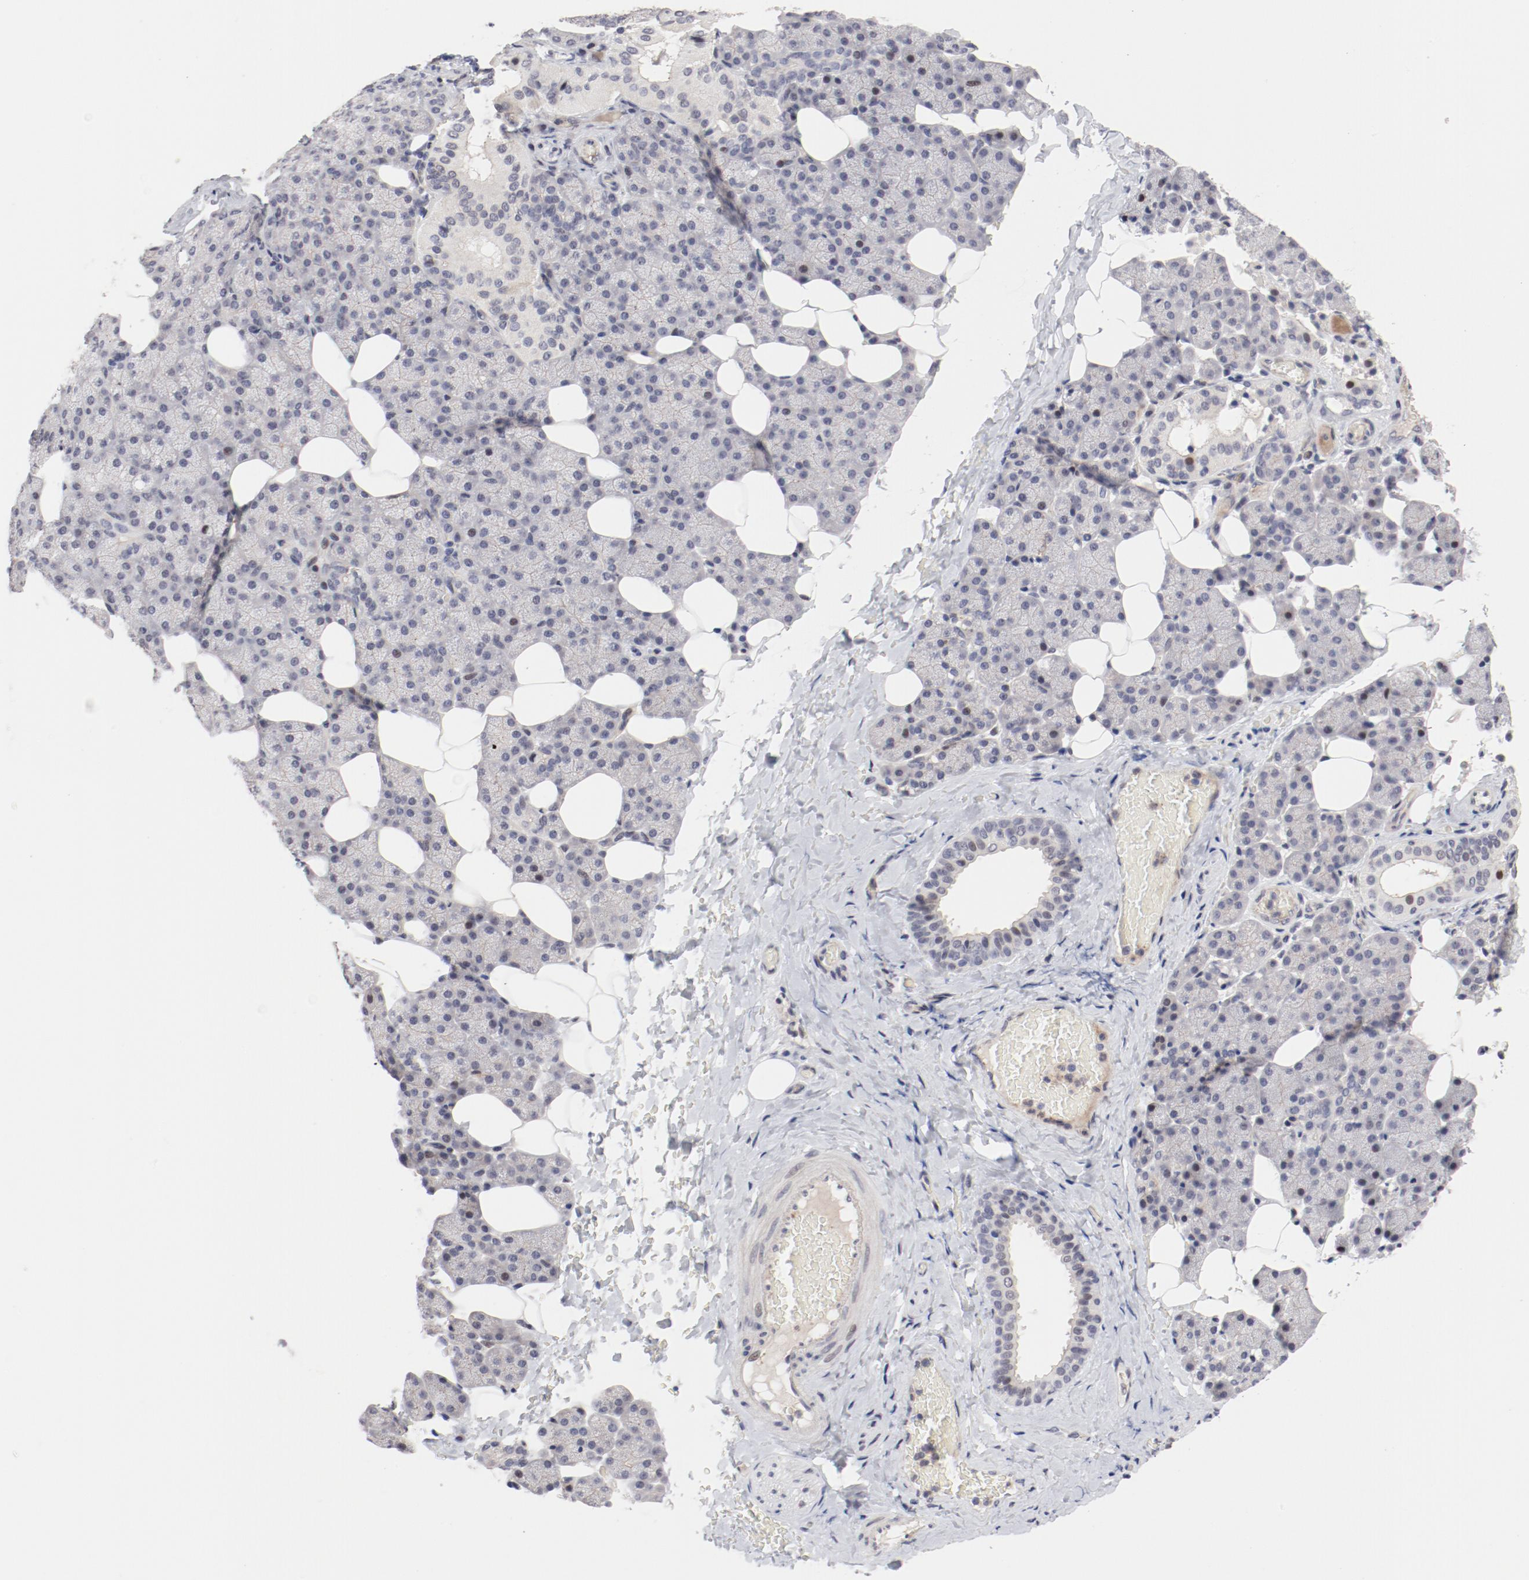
{"staining": {"intensity": "moderate", "quantity": "25%-75%", "location": "cytoplasmic/membranous"}, "tissue": "salivary gland", "cell_type": "Glandular cells", "image_type": "normal", "snomed": [{"axis": "morphology", "description": "Normal tissue, NOS"}, {"axis": "topography", "description": "Lymph node"}, {"axis": "topography", "description": "Salivary gland"}], "caption": "IHC micrograph of unremarkable salivary gland stained for a protein (brown), which demonstrates medium levels of moderate cytoplasmic/membranous staining in approximately 25%-75% of glandular cells.", "gene": "FSCB", "patient": {"sex": "male", "age": 8}}